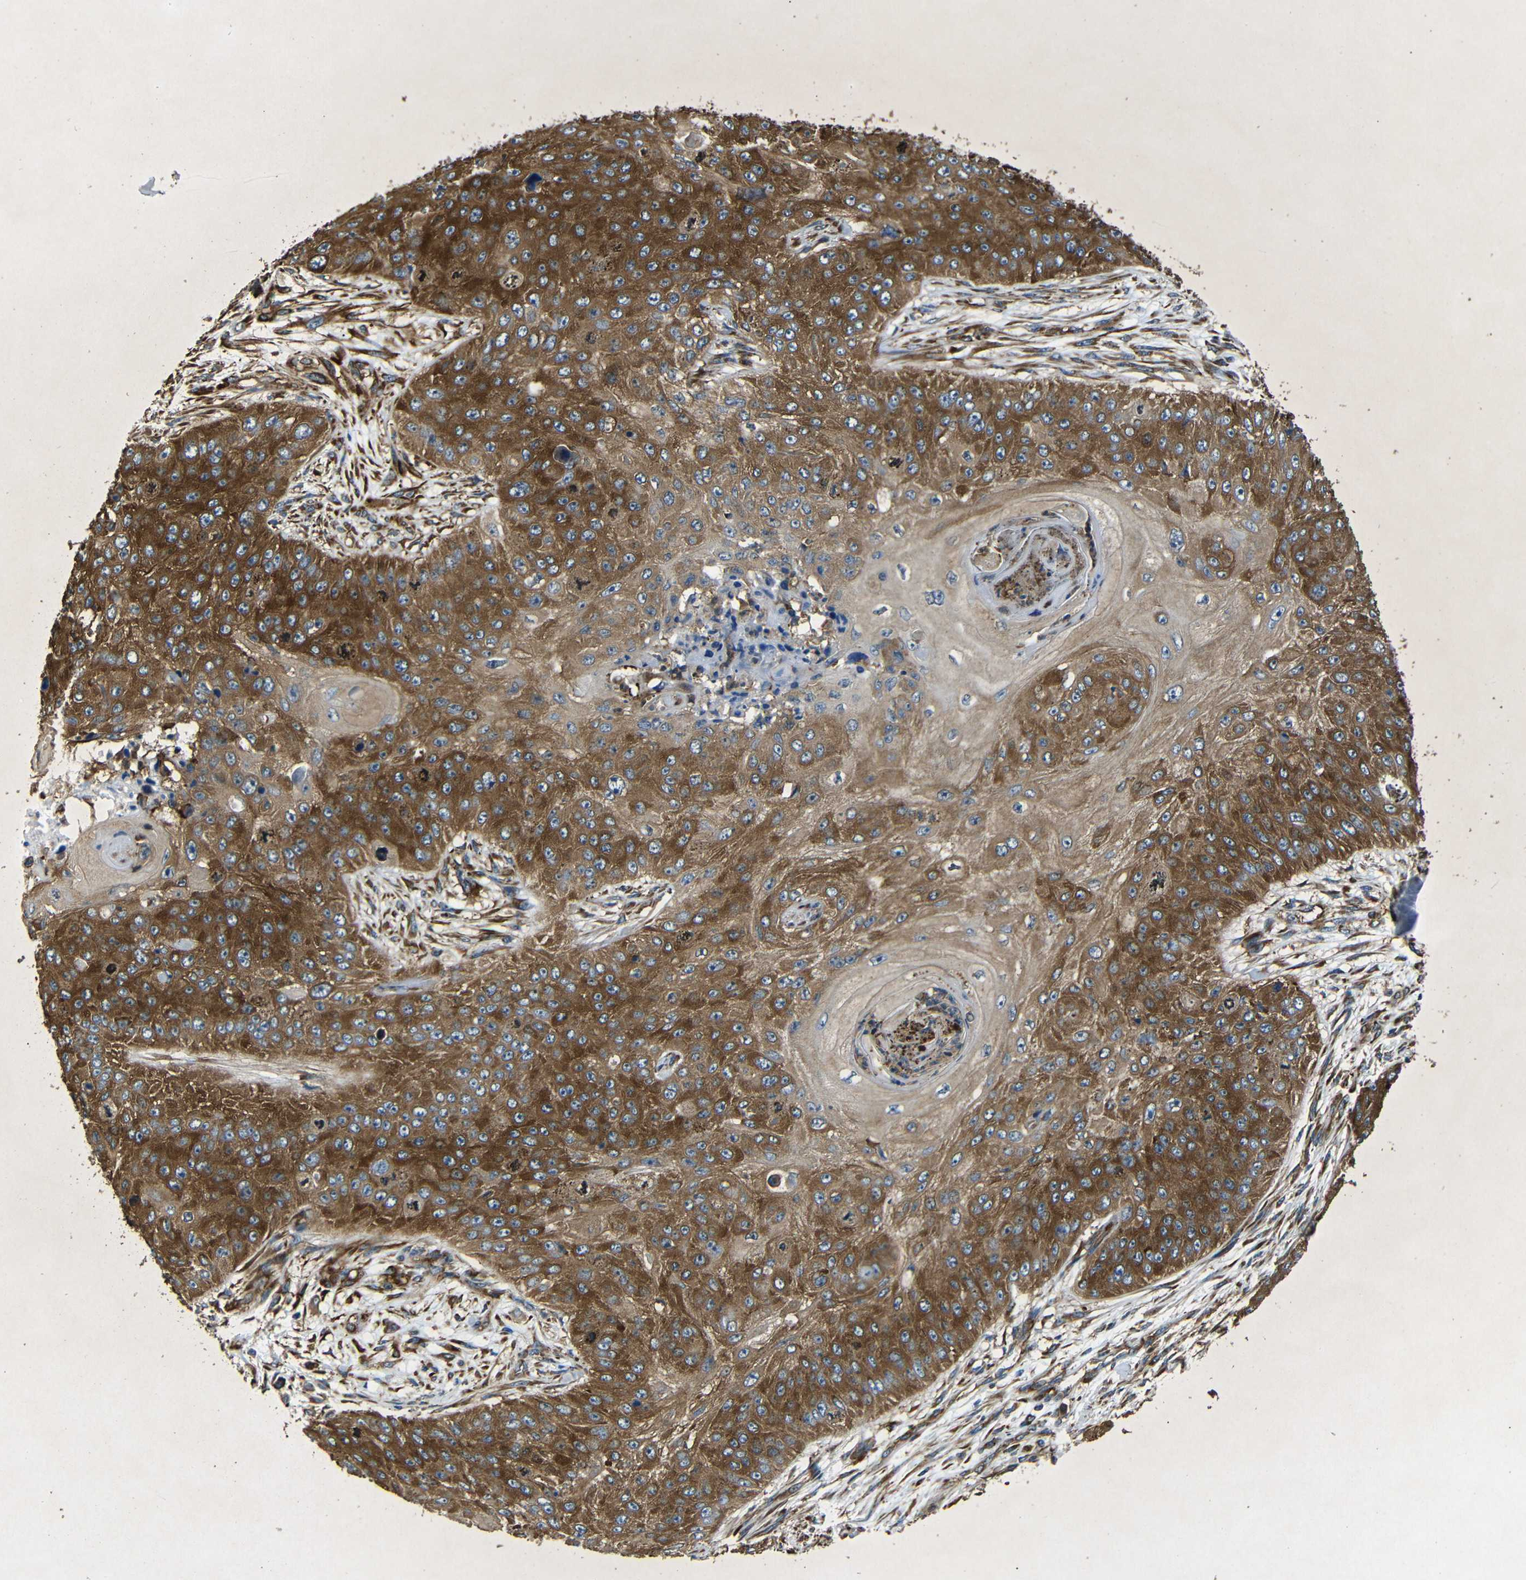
{"staining": {"intensity": "strong", "quantity": ">75%", "location": "cytoplasmic/membranous"}, "tissue": "skin cancer", "cell_type": "Tumor cells", "image_type": "cancer", "snomed": [{"axis": "morphology", "description": "Squamous cell carcinoma, NOS"}, {"axis": "topography", "description": "Skin"}], "caption": "Immunohistochemistry photomicrograph of neoplastic tissue: skin squamous cell carcinoma stained using immunohistochemistry shows high levels of strong protein expression localized specifically in the cytoplasmic/membranous of tumor cells, appearing as a cytoplasmic/membranous brown color.", "gene": "BTF3", "patient": {"sex": "female", "age": 80}}